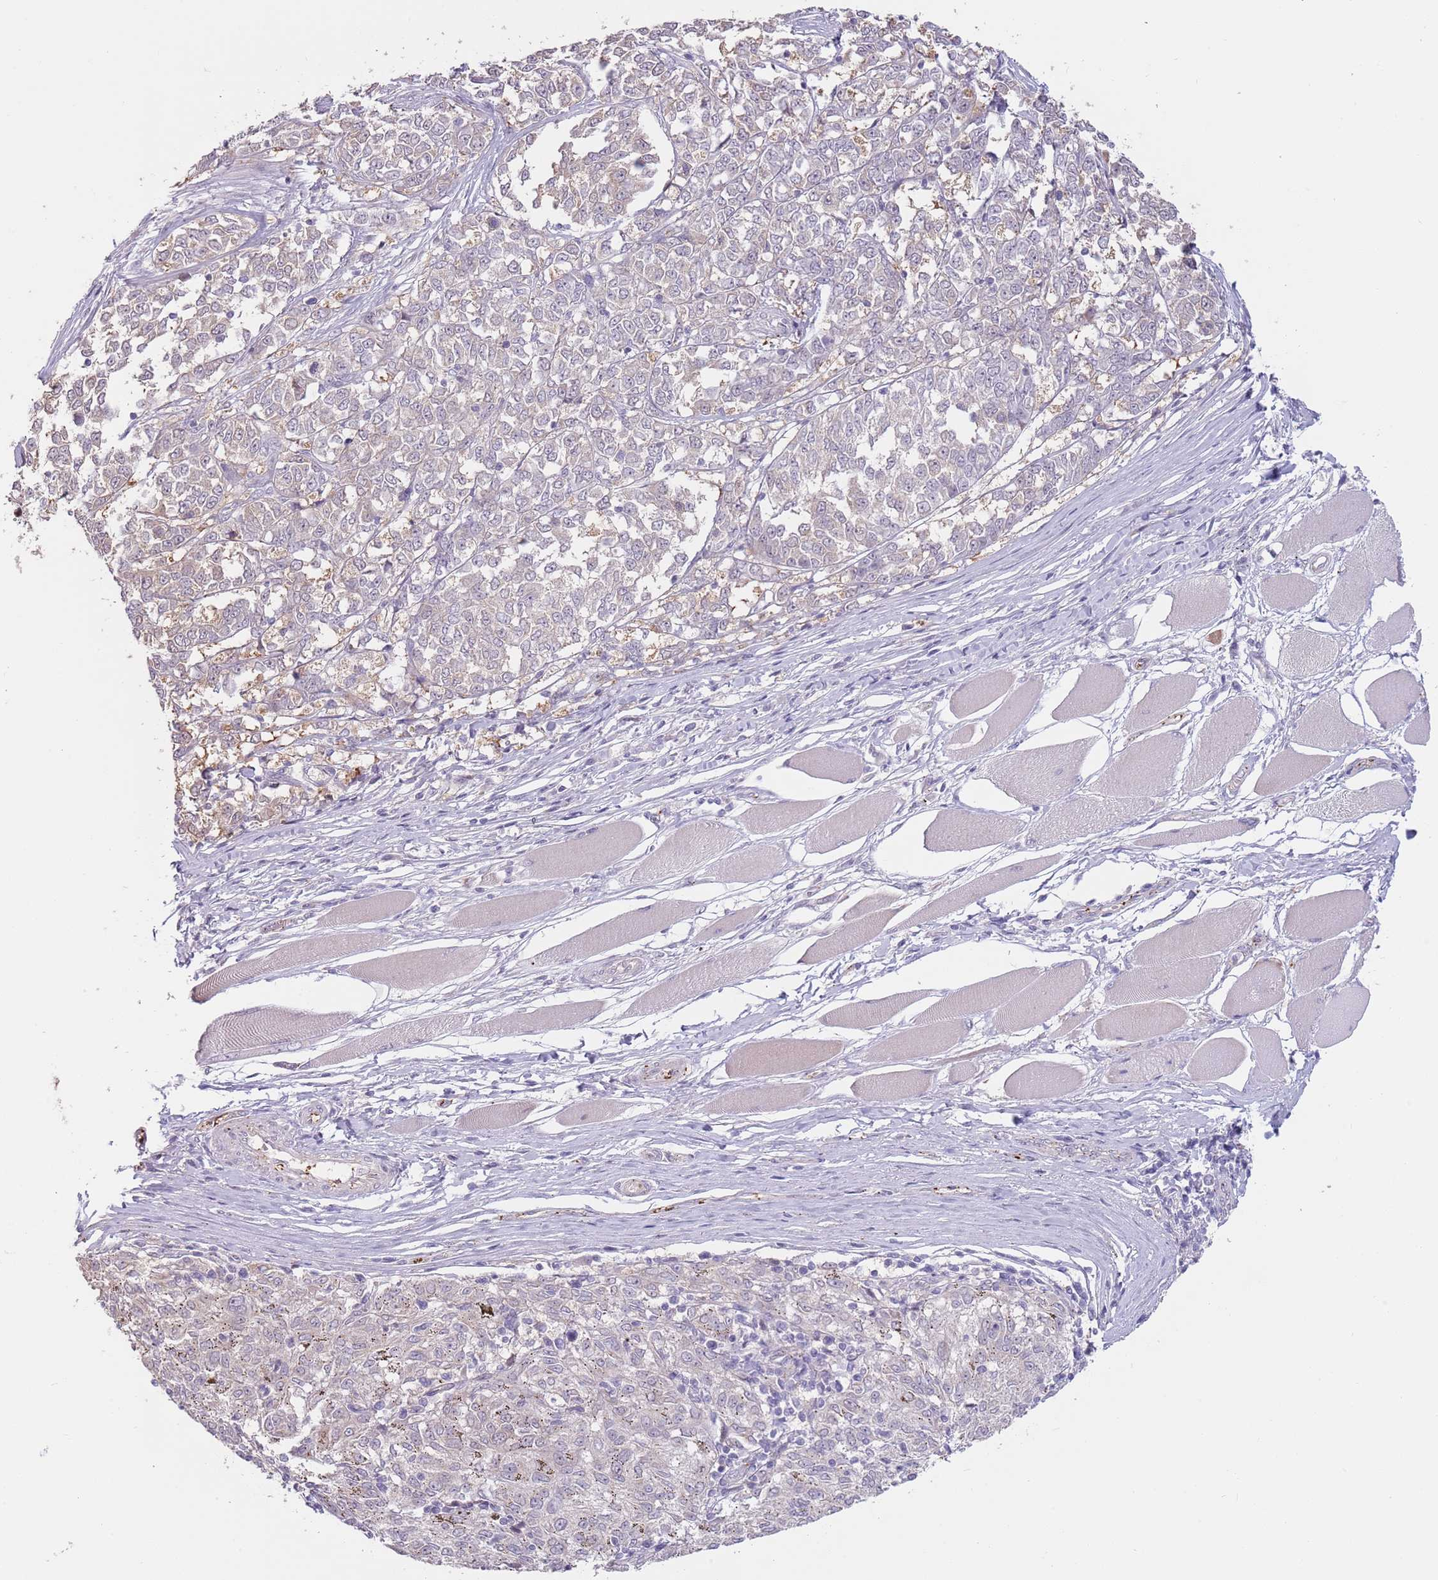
{"staining": {"intensity": "negative", "quantity": "none", "location": "none"}, "tissue": "melanoma", "cell_type": "Tumor cells", "image_type": "cancer", "snomed": [{"axis": "morphology", "description": "Malignant melanoma, NOS"}, {"axis": "topography", "description": "Skin"}], "caption": "Immunohistochemical staining of human malignant melanoma reveals no significant staining in tumor cells.", "gene": "LDHD", "patient": {"sex": "female", "age": 72}}